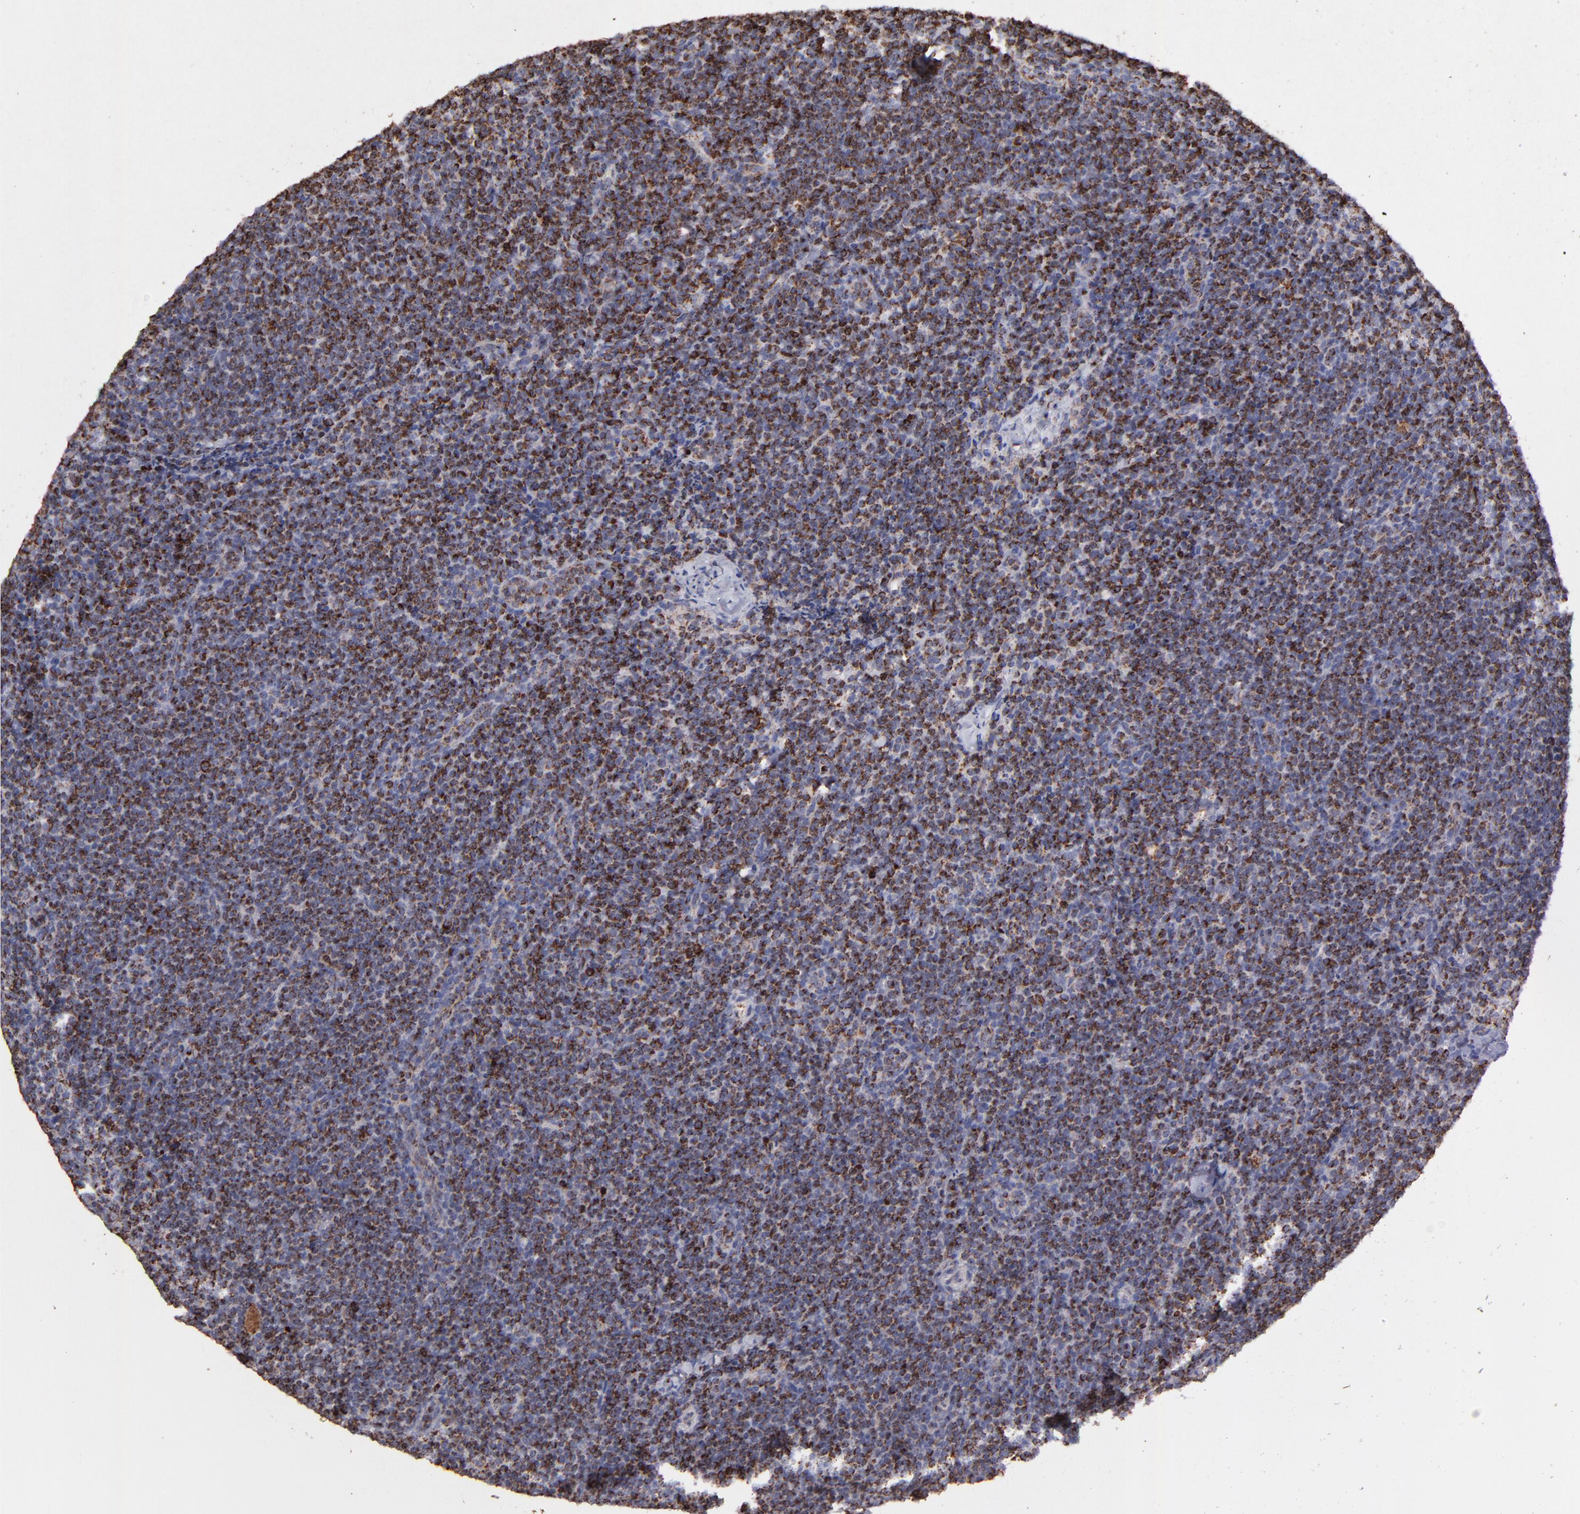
{"staining": {"intensity": "strong", "quantity": ">75%", "location": "cytoplasmic/membranous"}, "tissue": "lymphoma", "cell_type": "Tumor cells", "image_type": "cancer", "snomed": [{"axis": "morphology", "description": "Malignant lymphoma, non-Hodgkin's type, High grade"}, {"axis": "topography", "description": "Lymph node"}], "caption": "Immunohistochemical staining of human malignant lymphoma, non-Hodgkin's type (high-grade) reveals high levels of strong cytoplasmic/membranous staining in approximately >75% of tumor cells.", "gene": "DLST", "patient": {"sex": "female", "age": 58}}